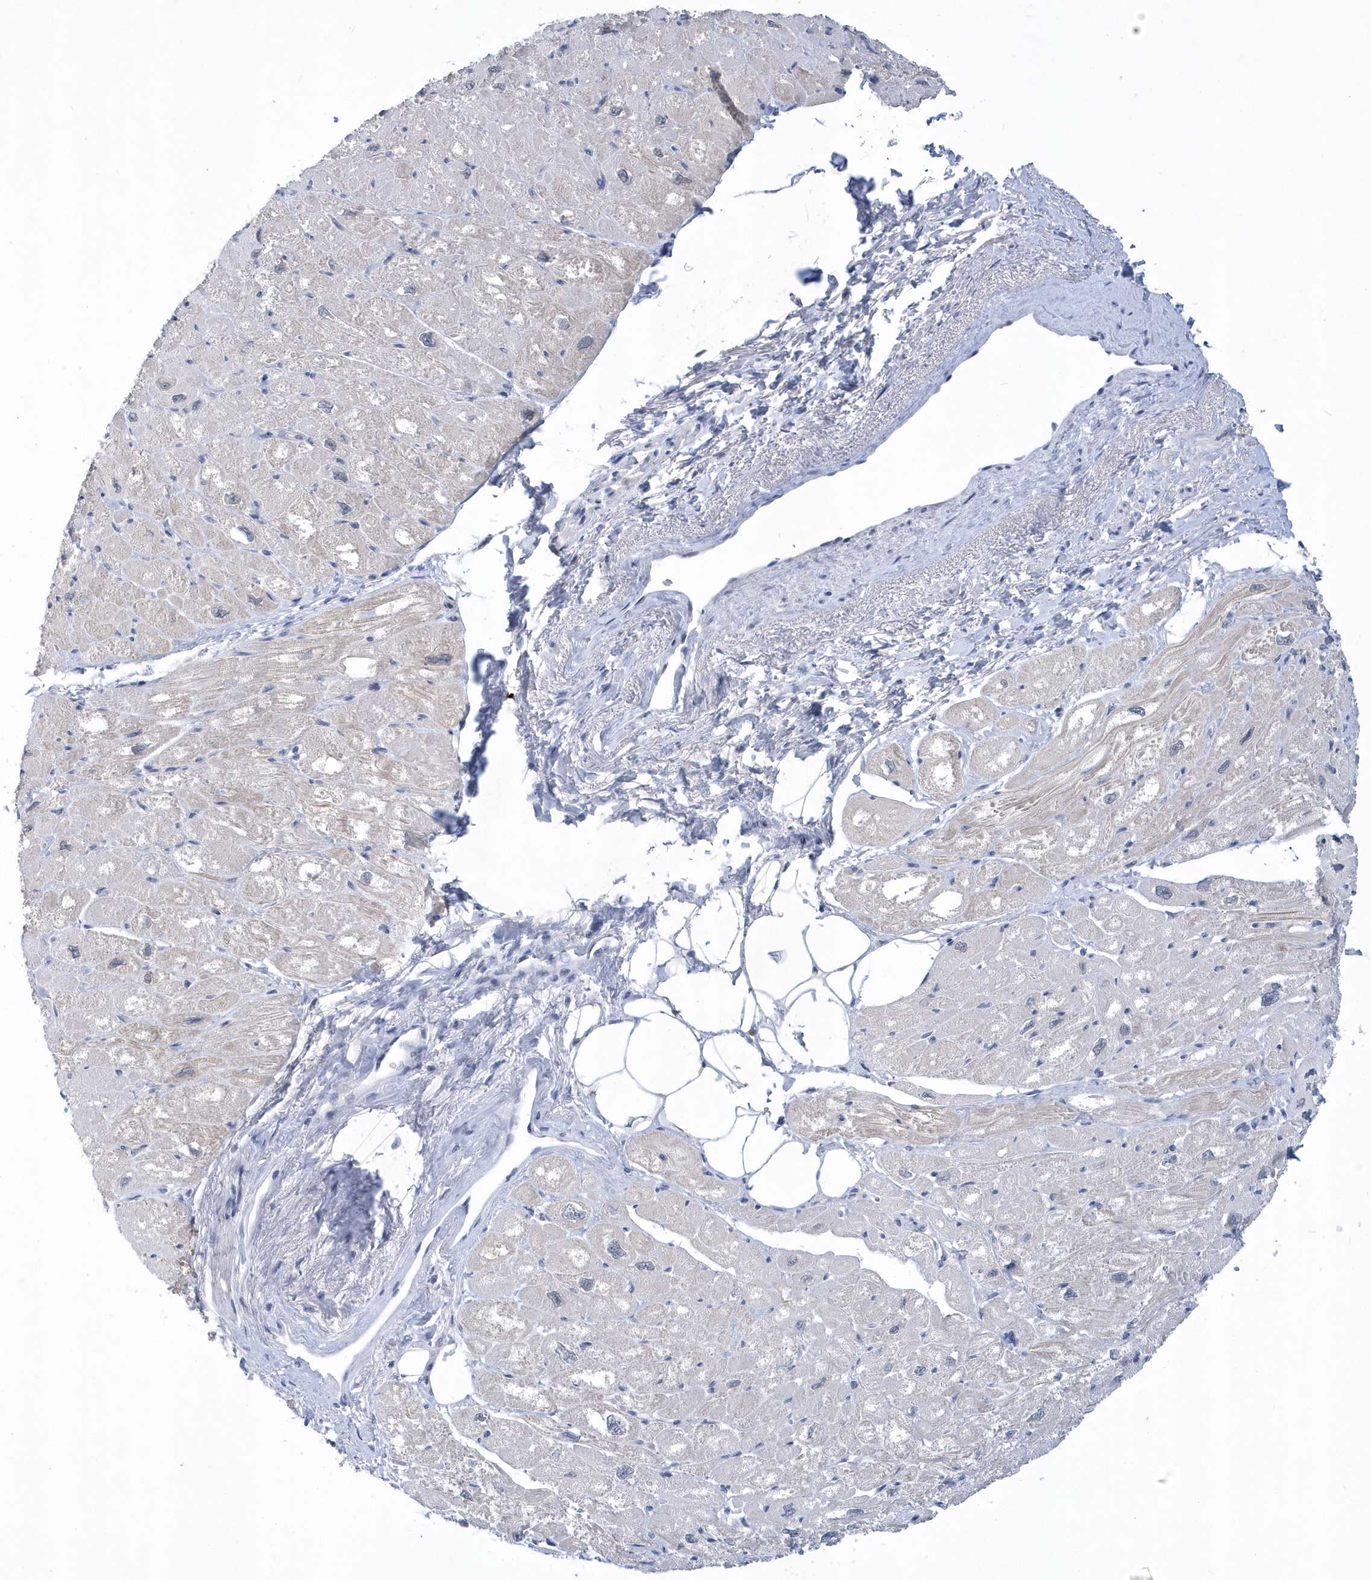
{"staining": {"intensity": "moderate", "quantity": "<25%", "location": "cytoplasmic/membranous"}, "tissue": "heart muscle", "cell_type": "Cardiomyocytes", "image_type": "normal", "snomed": [{"axis": "morphology", "description": "Normal tissue, NOS"}, {"axis": "topography", "description": "Heart"}], "caption": "Immunohistochemical staining of benign heart muscle demonstrates <25% levels of moderate cytoplasmic/membranous protein positivity in about <25% of cardiomyocytes. Nuclei are stained in blue.", "gene": "SRGAP3", "patient": {"sex": "male", "age": 50}}